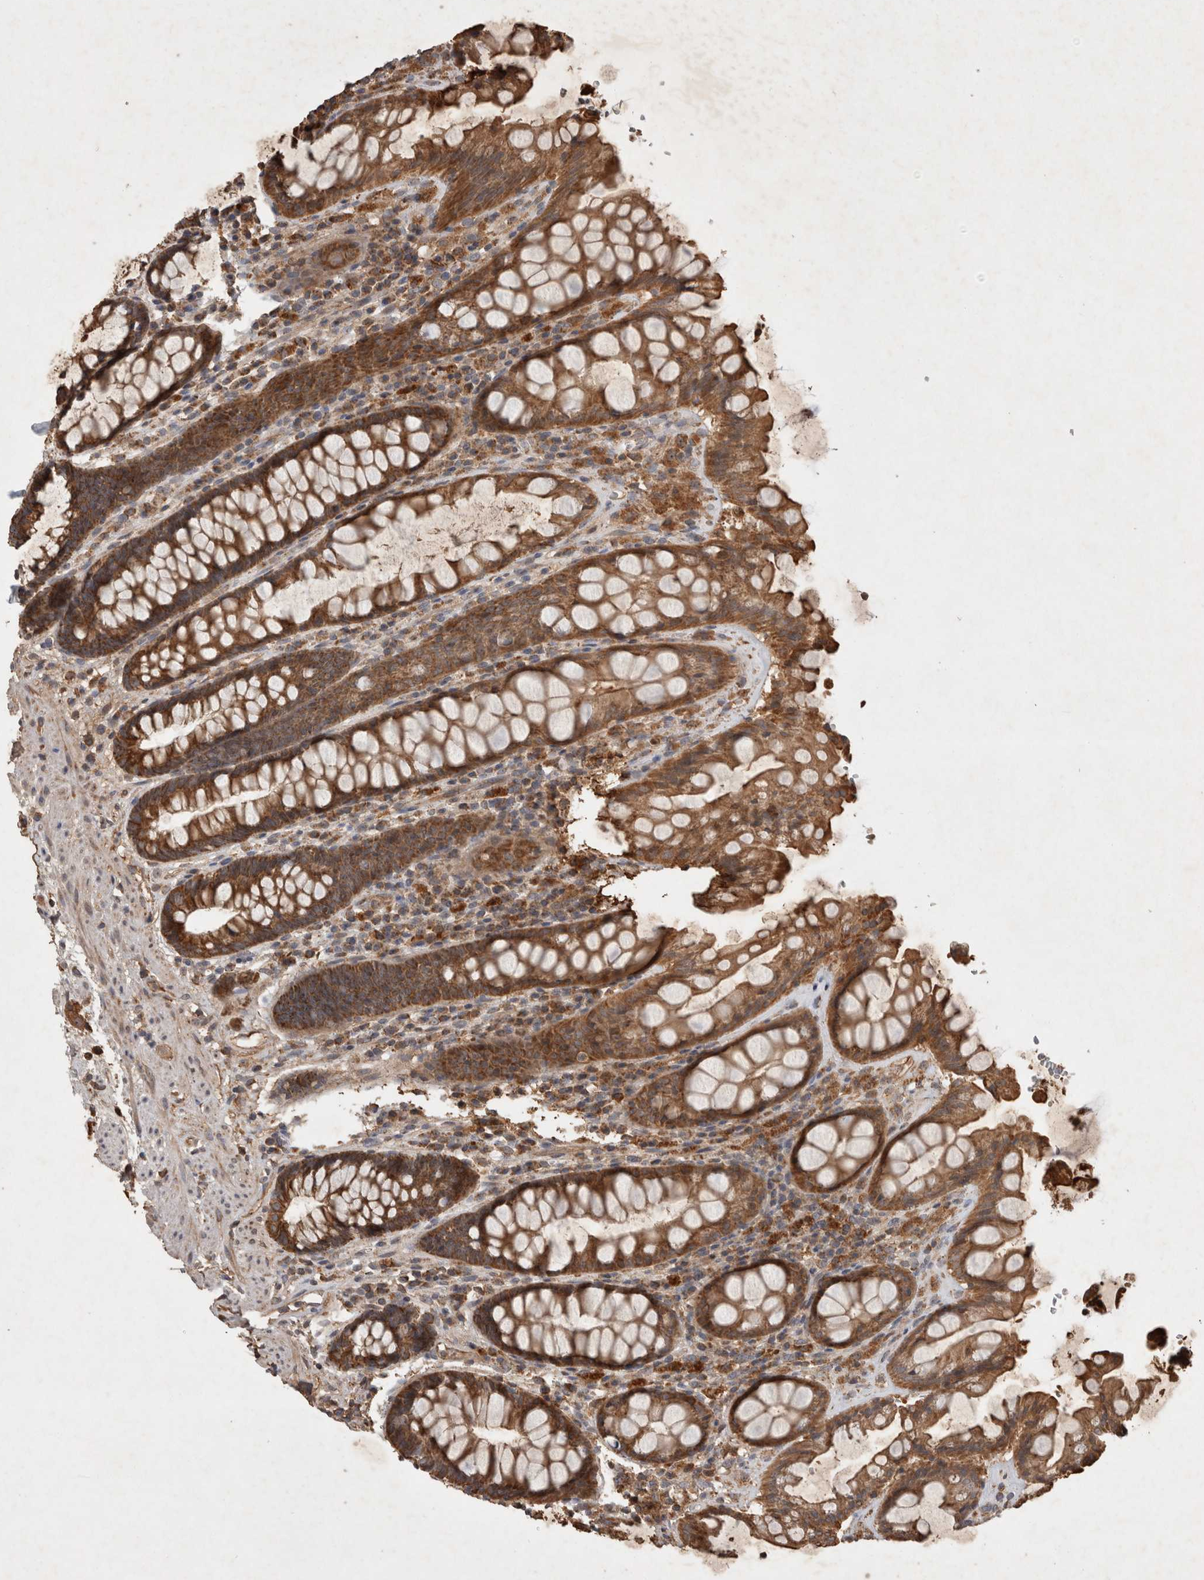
{"staining": {"intensity": "strong", "quantity": ">75%", "location": "cytoplasmic/membranous"}, "tissue": "rectum", "cell_type": "Glandular cells", "image_type": "normal", "snomed": [{"axis": "morphology", "description": "Normal tissue, NOS"}, {"axis": "topography", "description": "Rectum"}], "caption": "Immunohistochemistry (IHC) of unremarkable human rectum exhibits high levels of strong cytoplasmic/membranous staining in about >75% of glandular cells. The protein is shown in brown color, while the nuclei are stained blue.", "gene": "SERAC1", "patient": {"sex": "male", "age": 64}}